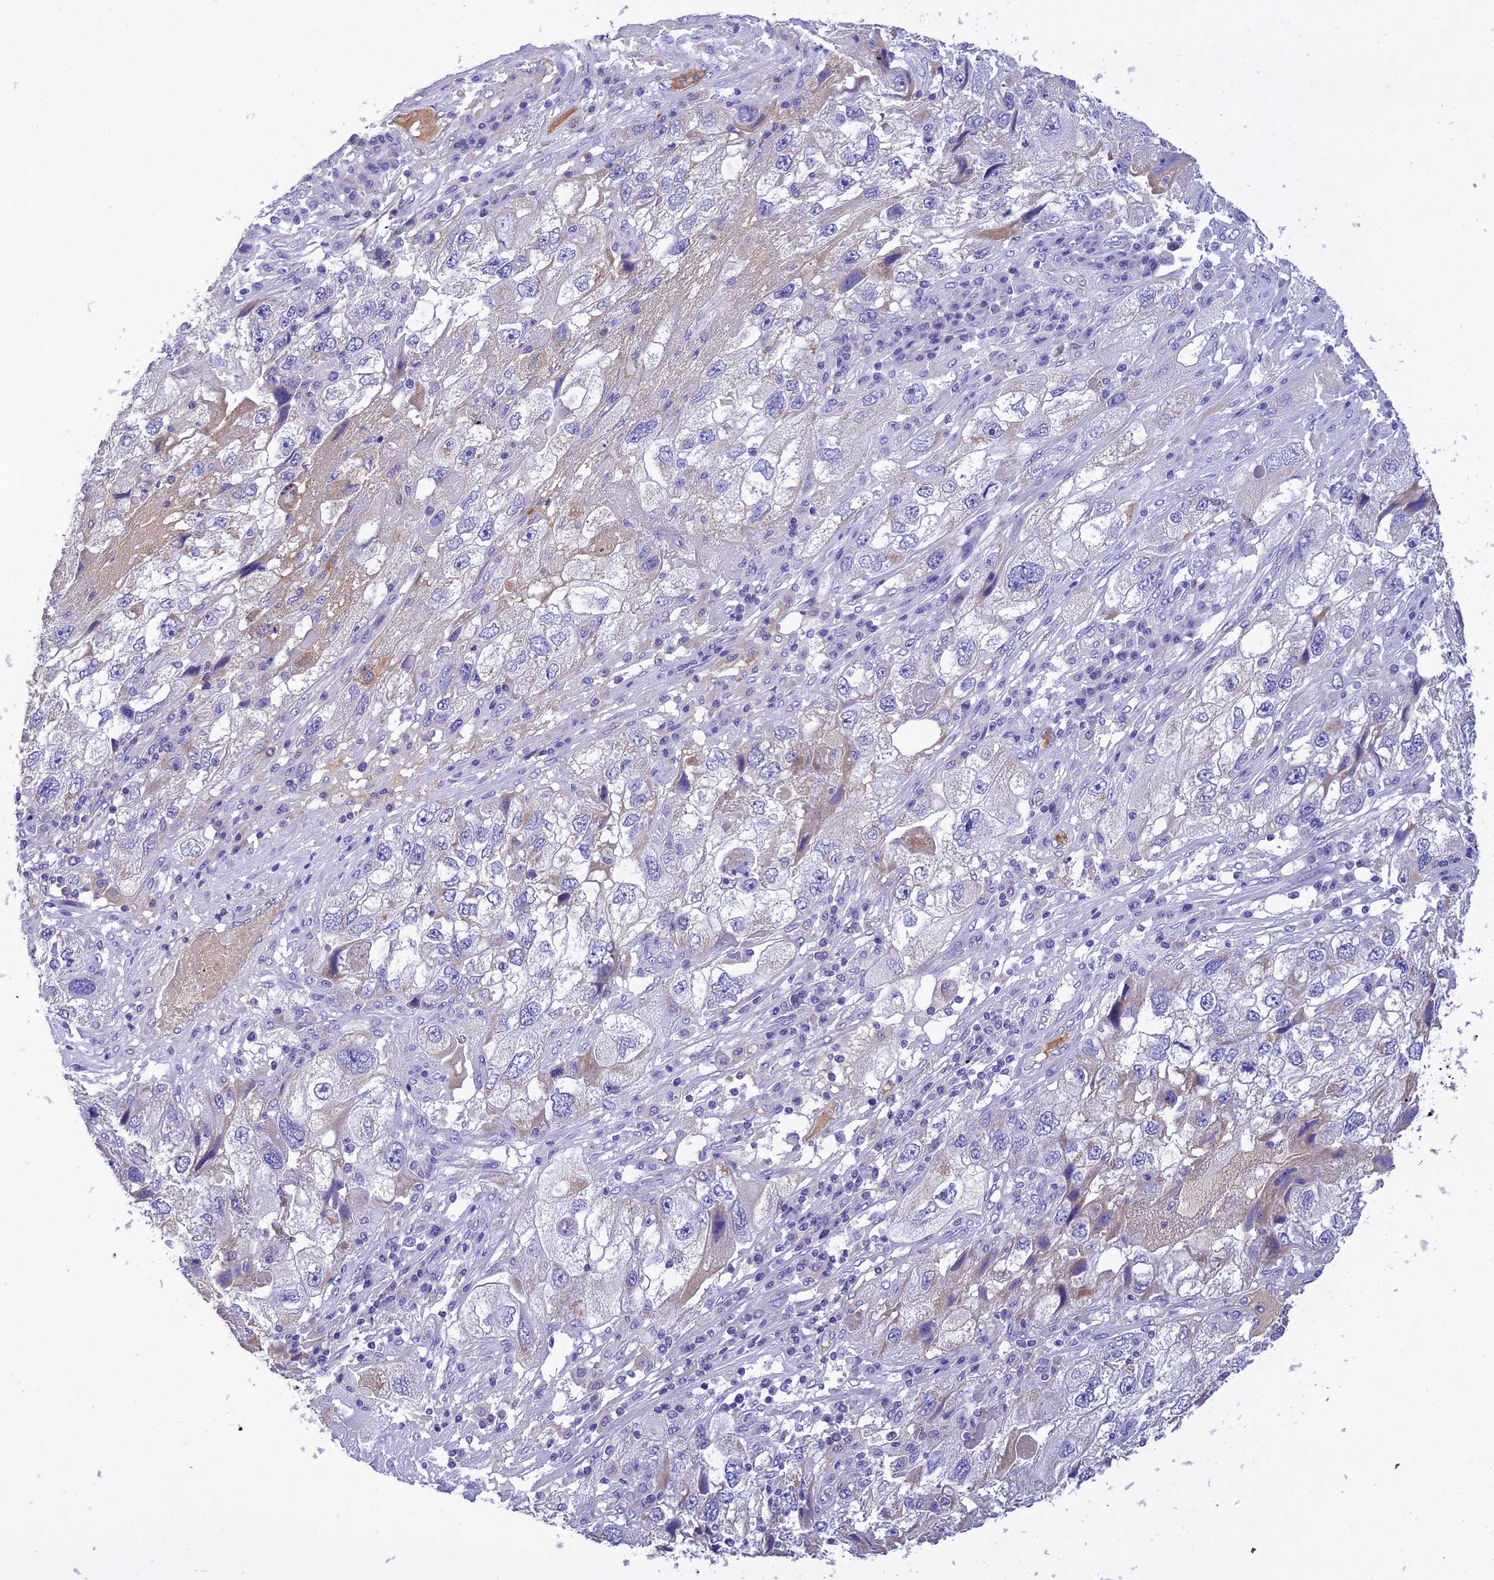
{"staining": {"intensity": "negative", "quantity": "none", "location": "none"}, "tissue": "endometrial cancer", "cell_type": "Tumor cells", "image_type": "cancer", "snomed": [{"axis": "morphology", "description": "Adenocarcinoma, NOS"}, {"axis": "topography", "description": "Endometrium"}], "caption": "This is an immunohistochemistry (IHC) photomicrograph of human endometrial cancer (adenocarcinoma). There is no expression in tumor cells.", "gene": "MS4A5", "patient": {"sex": "female", "age": 49}}